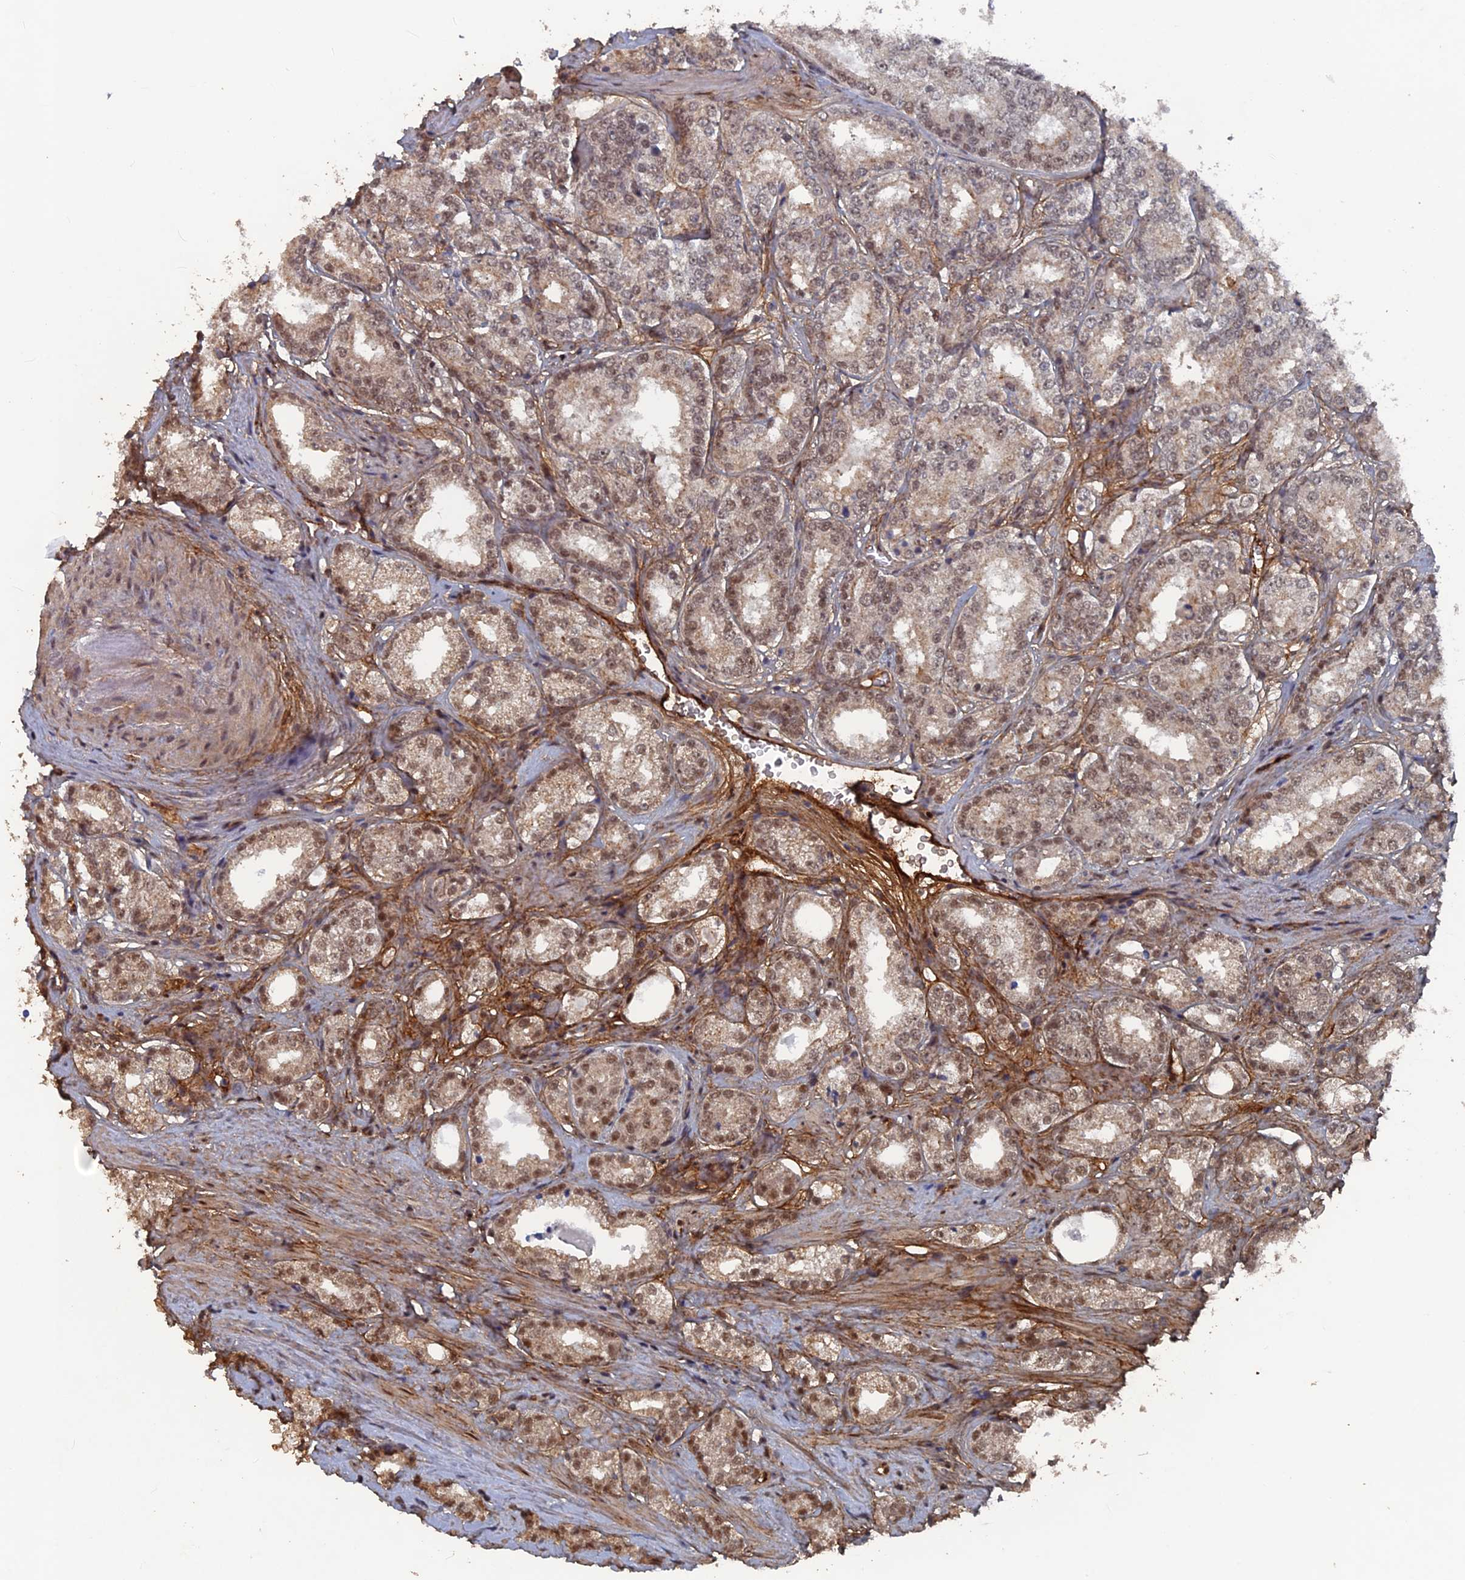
{"staining": {"intensity": "moderate", "quantity": "<25%", "location": "cytoplasmic/membranous,nuclear"}, "tissue": "prostate cancer", "cell_type": "Tumor cells", "image_type": "cancer", "snomed": [{"axis": "morphology", "description": "Normal tissue, NOS"}, {"axis": "morphology", "description": "Adenocarcinoma, High grade"}, {"axis": "topography", "description": "Prostate"}], "caption": "IHC (DAB) staining of human prostate cancer (adenocarcinoma (high-grade)) exhibits moderate cytoplasmic/membranous and nuclear protein expression in about <25% of tumor cells.", "gene": "SH3D21", "patient": {"sex": "male", "age": 83}}